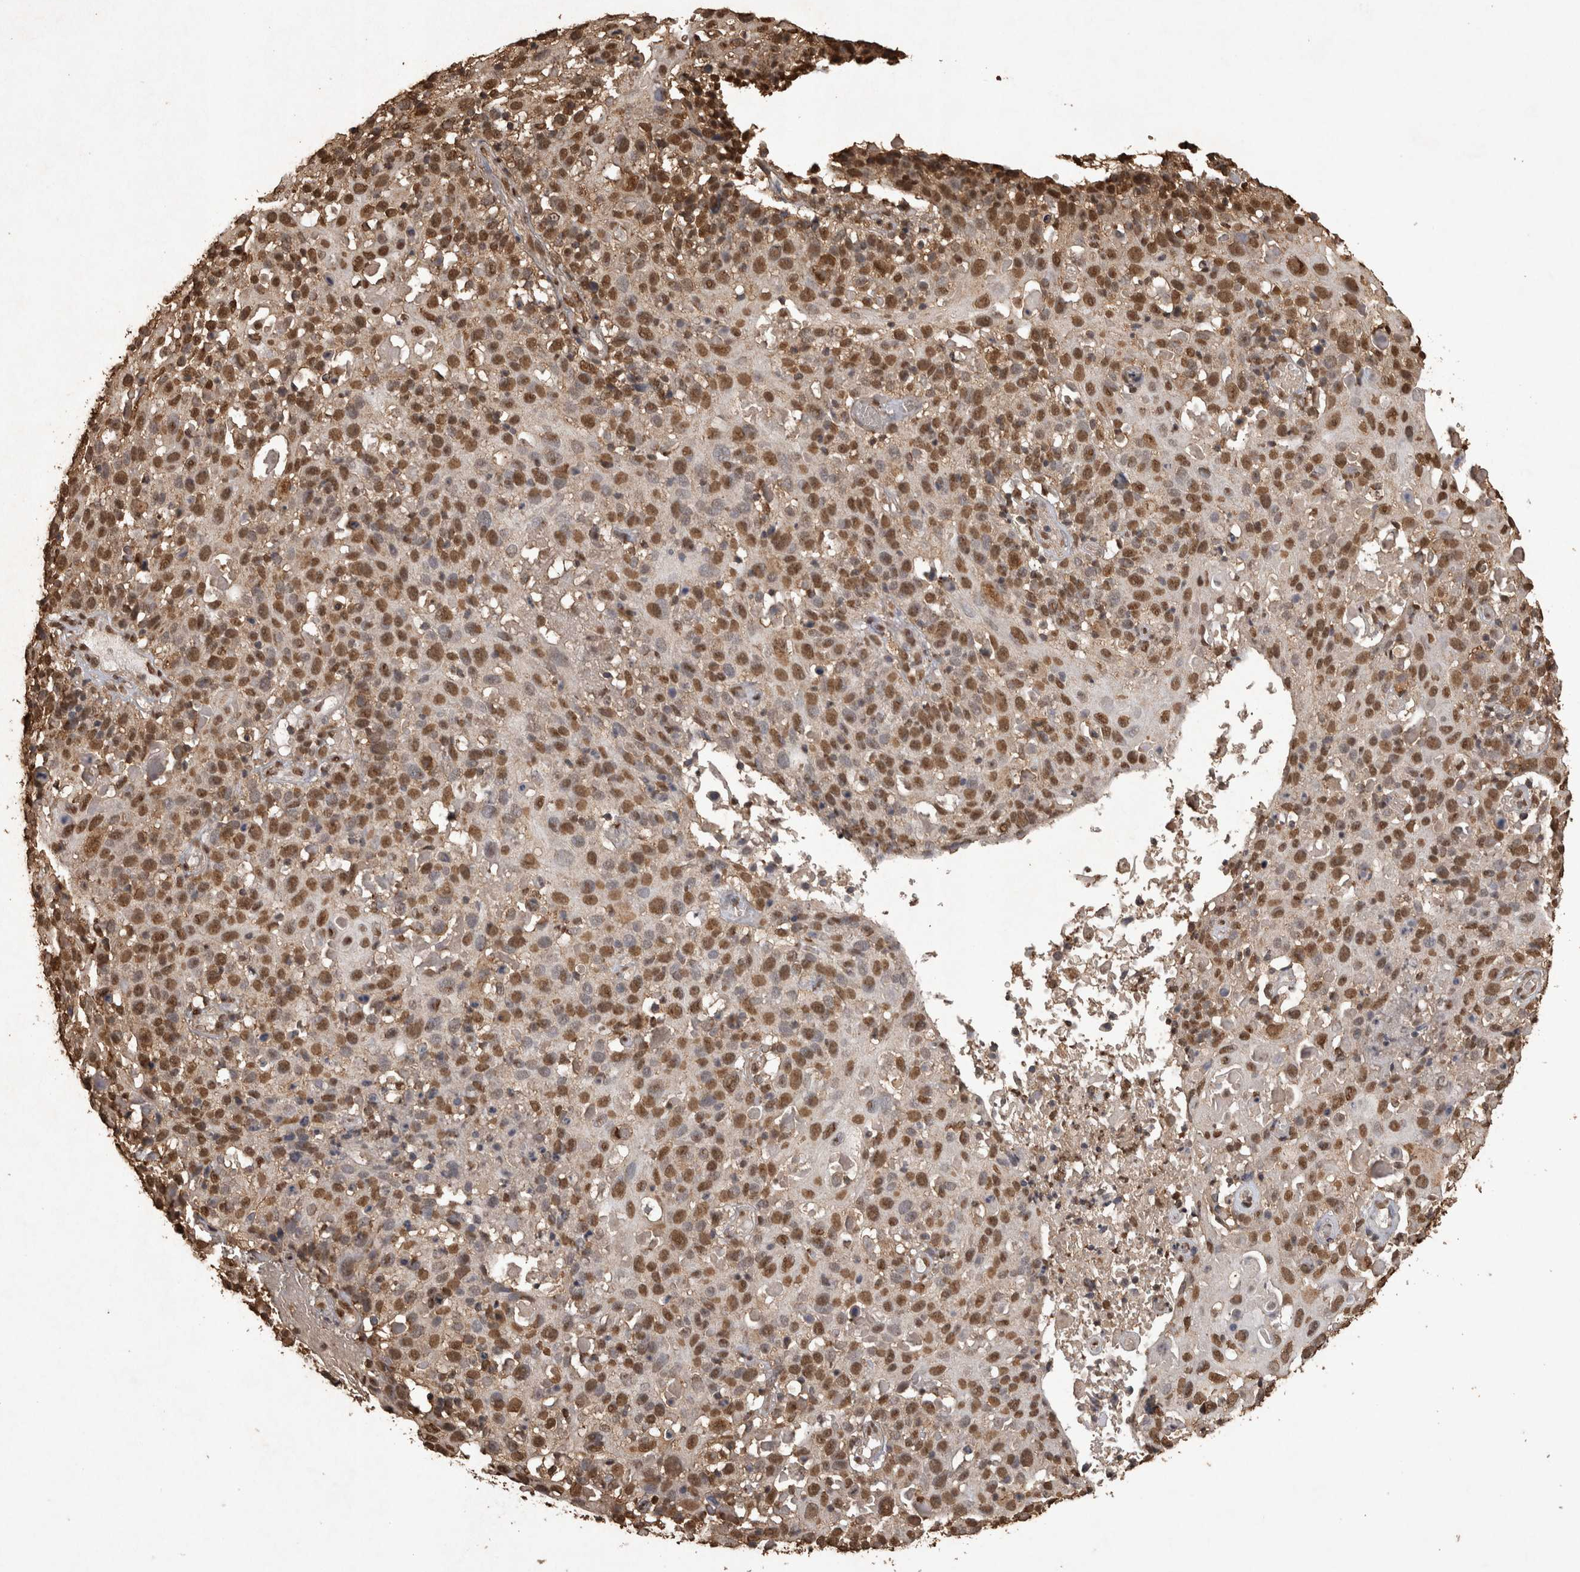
{"staining": {"intensity": "moderate", "quantity": ">75%", "location": "nuclear"}, "tissue": "cervical cancer", "cell_type": "Tumor cells", "image_type": "cancer", "snomed": [{"axis": "morphology", "description": "Squamous cell carcinoma, NOS"}, {"axis": "topography", "description": "Cervix"}], "caption": "Approximately >75% of tumor cells in human cervical cancer (squamous cell carcinoma) show moderate nuclear protein staining as visualized by brown immunohistochemical staining.", "gene": "OAS2", "patient": {"sex": "female", "age": 74}}